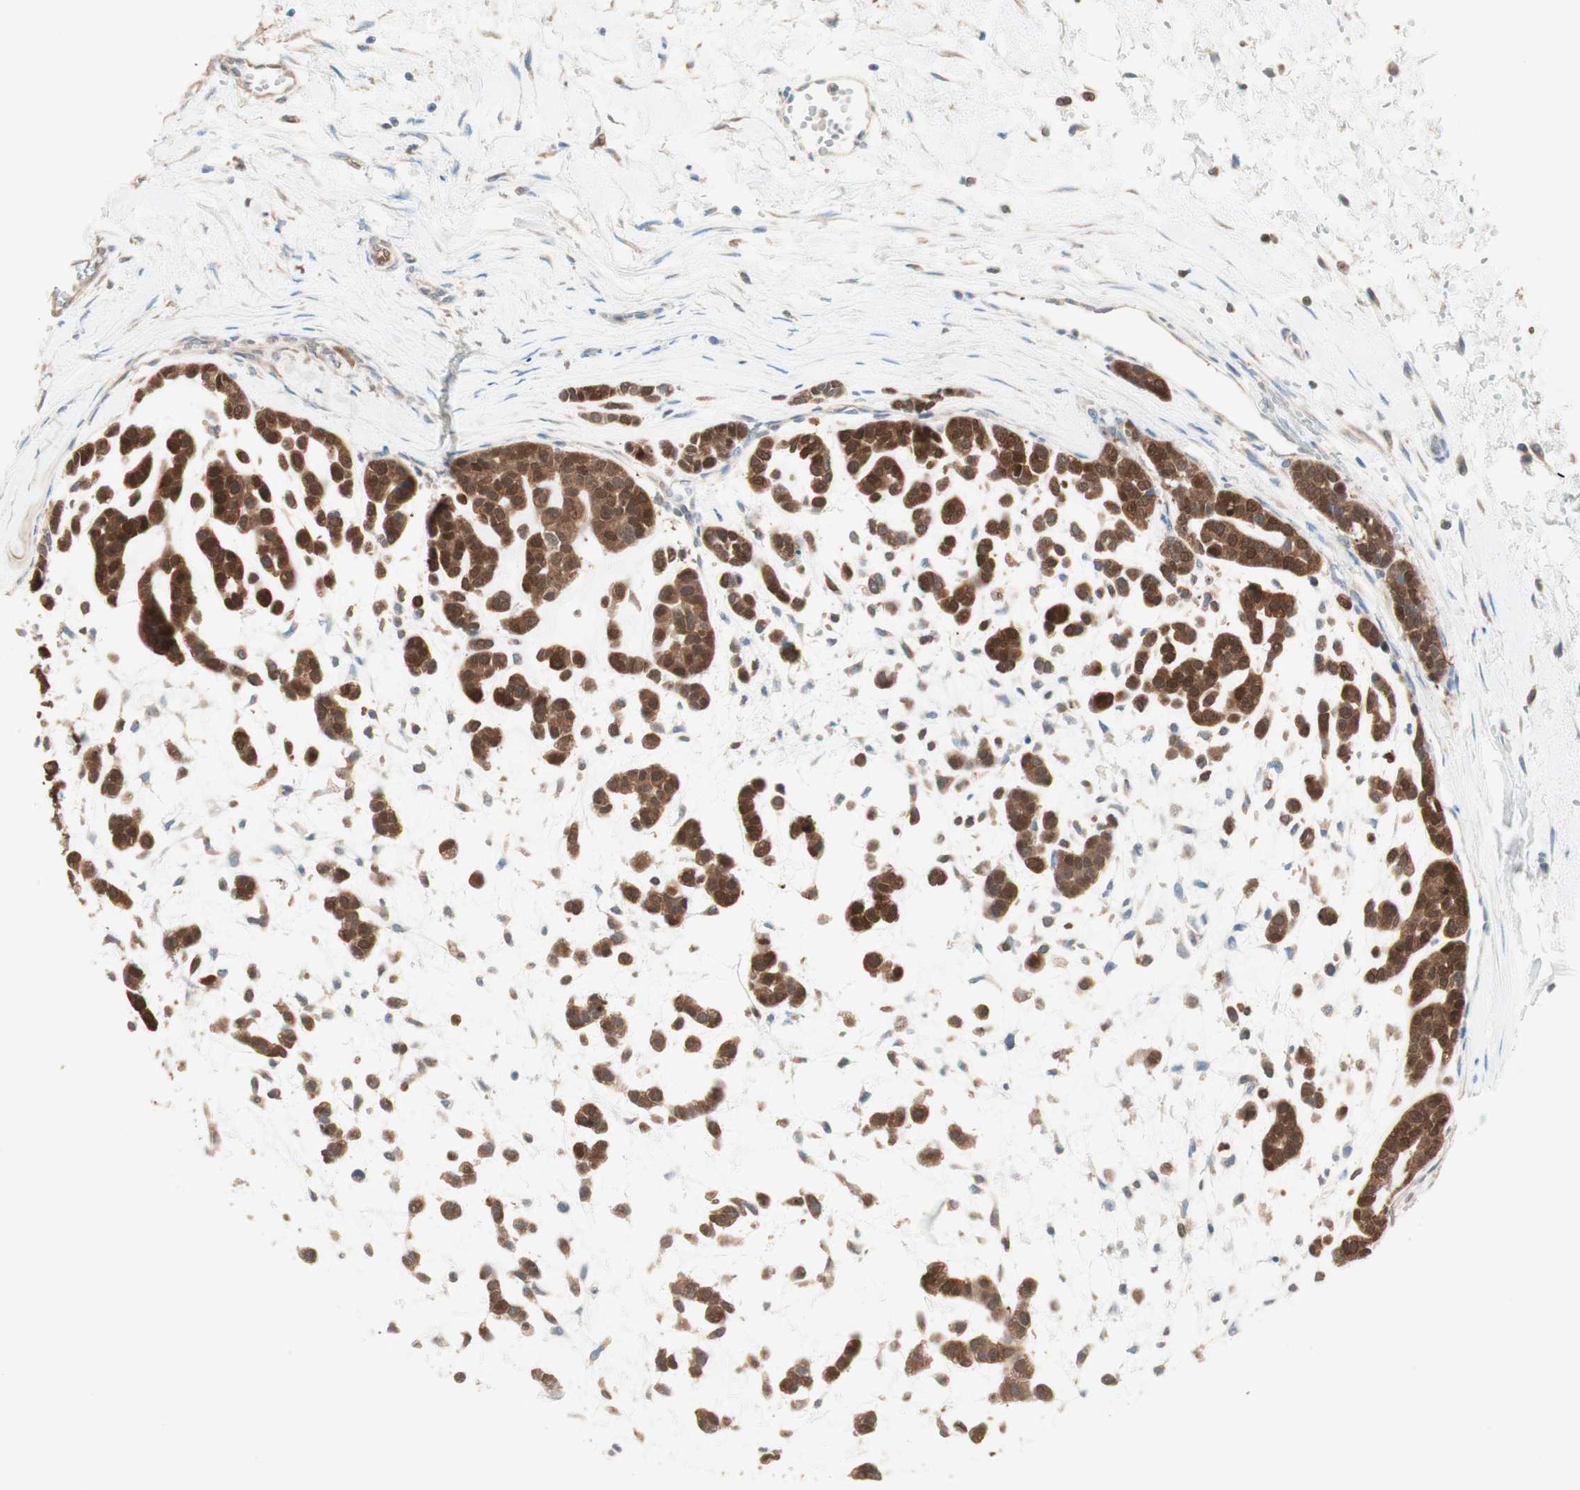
{"staining": {"intensity": "moderate", "quantity": ">75%", "location": "cytoplasmic/membranous,nuclear"}, "tissue": "head and neck cancer", "cell_type": "Tumor cells", "image_type": "cancer", "snomed": [{"axis": "morphology", "description": "Adenocarcinoma, NOS"}, {"axis": "morphology", "description": "Adenoma, NOS"}, {"axis": "topography", "description": "Head-Neck"}], "caption": "This micrograph shows IHC staining of human head and neck cancer, with medium moderate cytoplasmic/membranous and nuclear positivity in about >75% of tumor cells.", "gene": "COMT", "patient": {"sex": "female", "age": 55}}